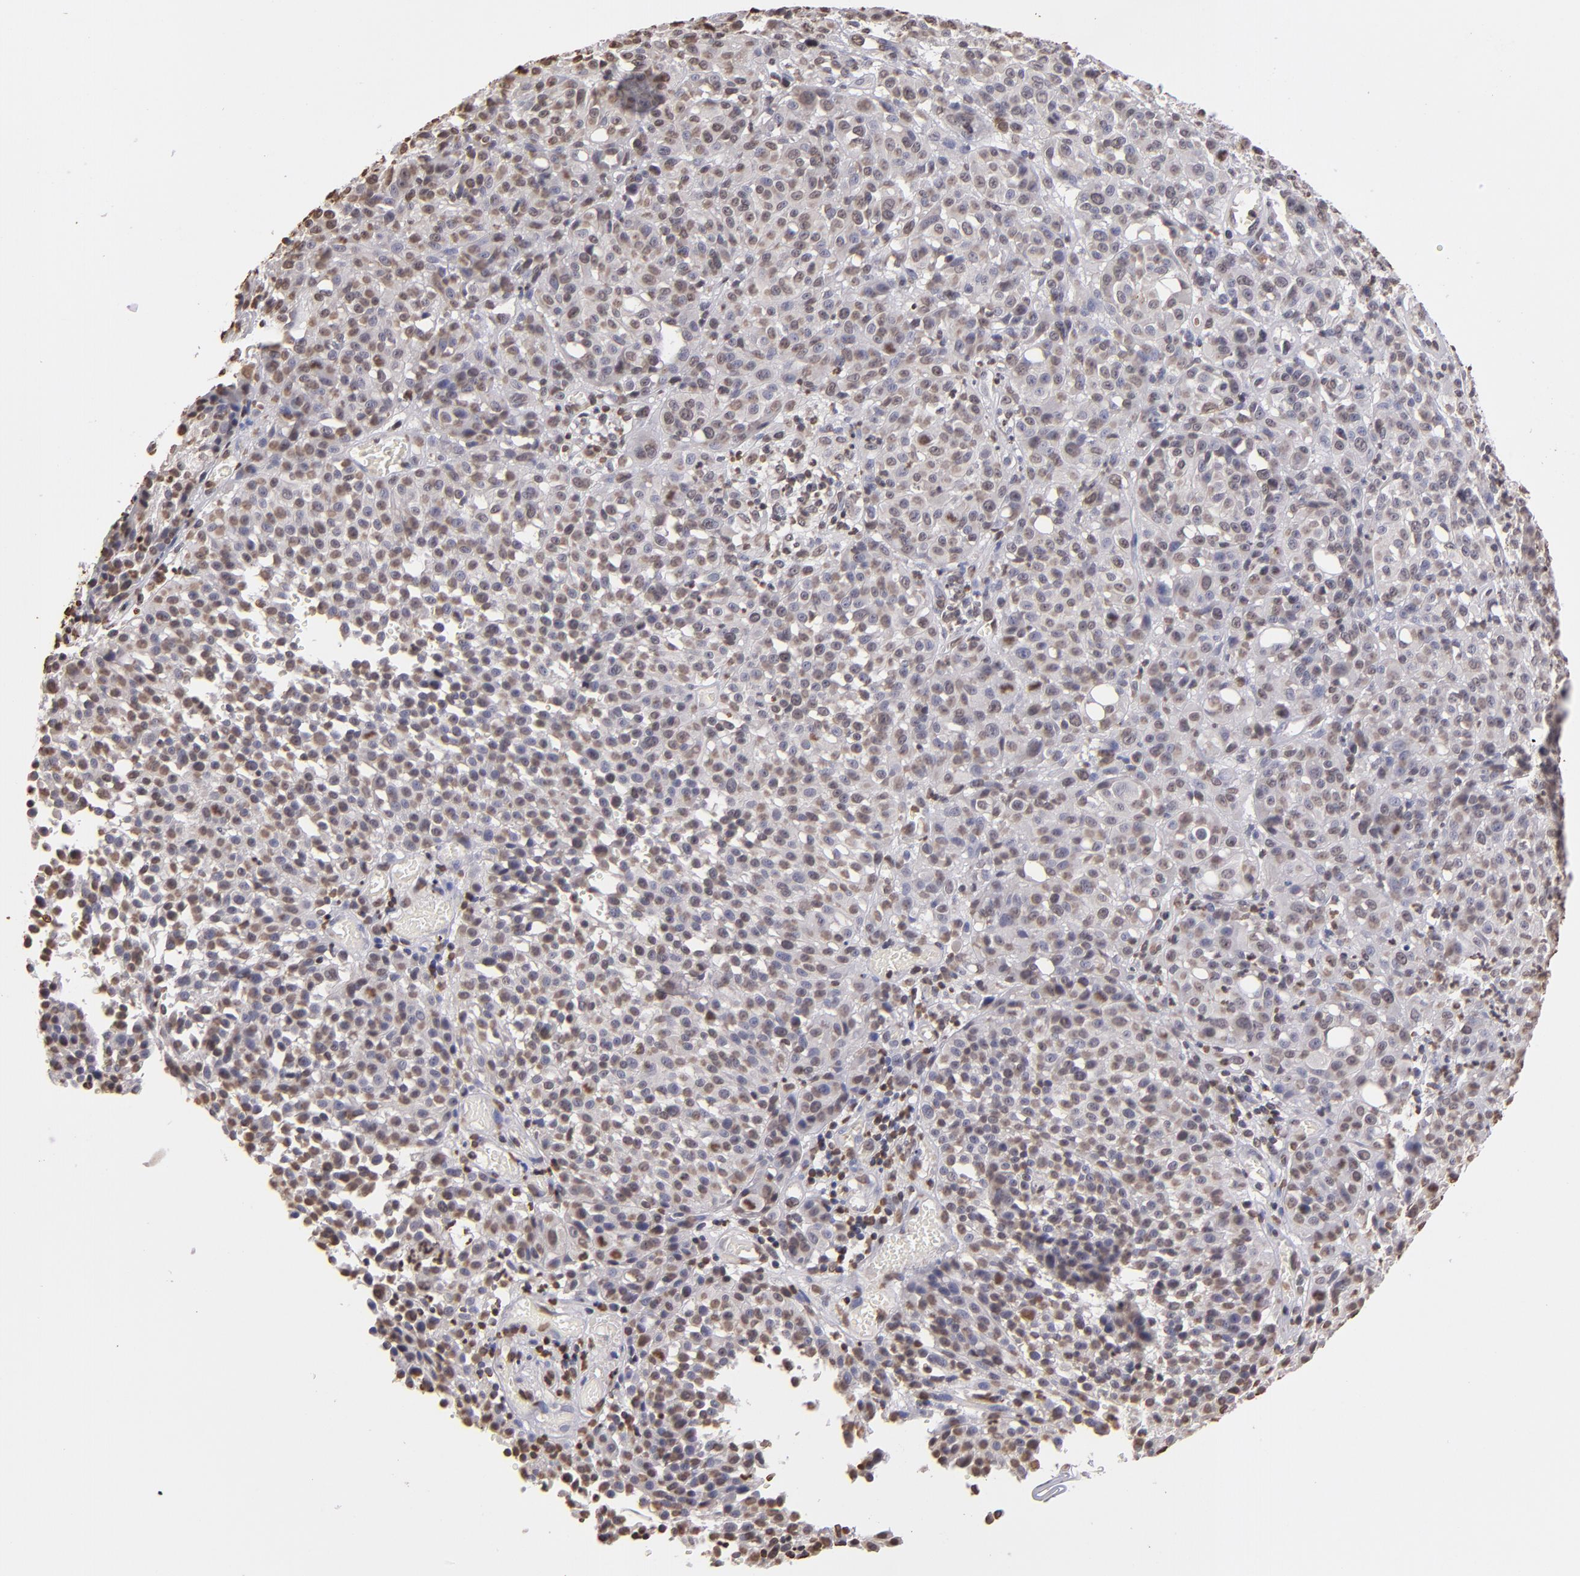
{"staining": {"intensity": "weak", "quantity": "25%-75%", "location": "cytoplasmic/membranous,nuclear"}, "tissue": "melanoma", "cell_type": "Tumor cells", "image_type": "cancer", "snomed": [{"axis": "morphology", "description": "Malignant melanoma, NOS"}, {"axis": "topography", "description": "Skin"}], "caption": "Tumor cells exhibit weak cytoplasmic/membranous and nuclear positivity in approximately 25%-75% of cells in malignant melanoma. Ihc stains the protein of interest in brown and the nuclei are stained blue.", "gene": "LBX1", "patient": {"sex": "female", "age": 49}}